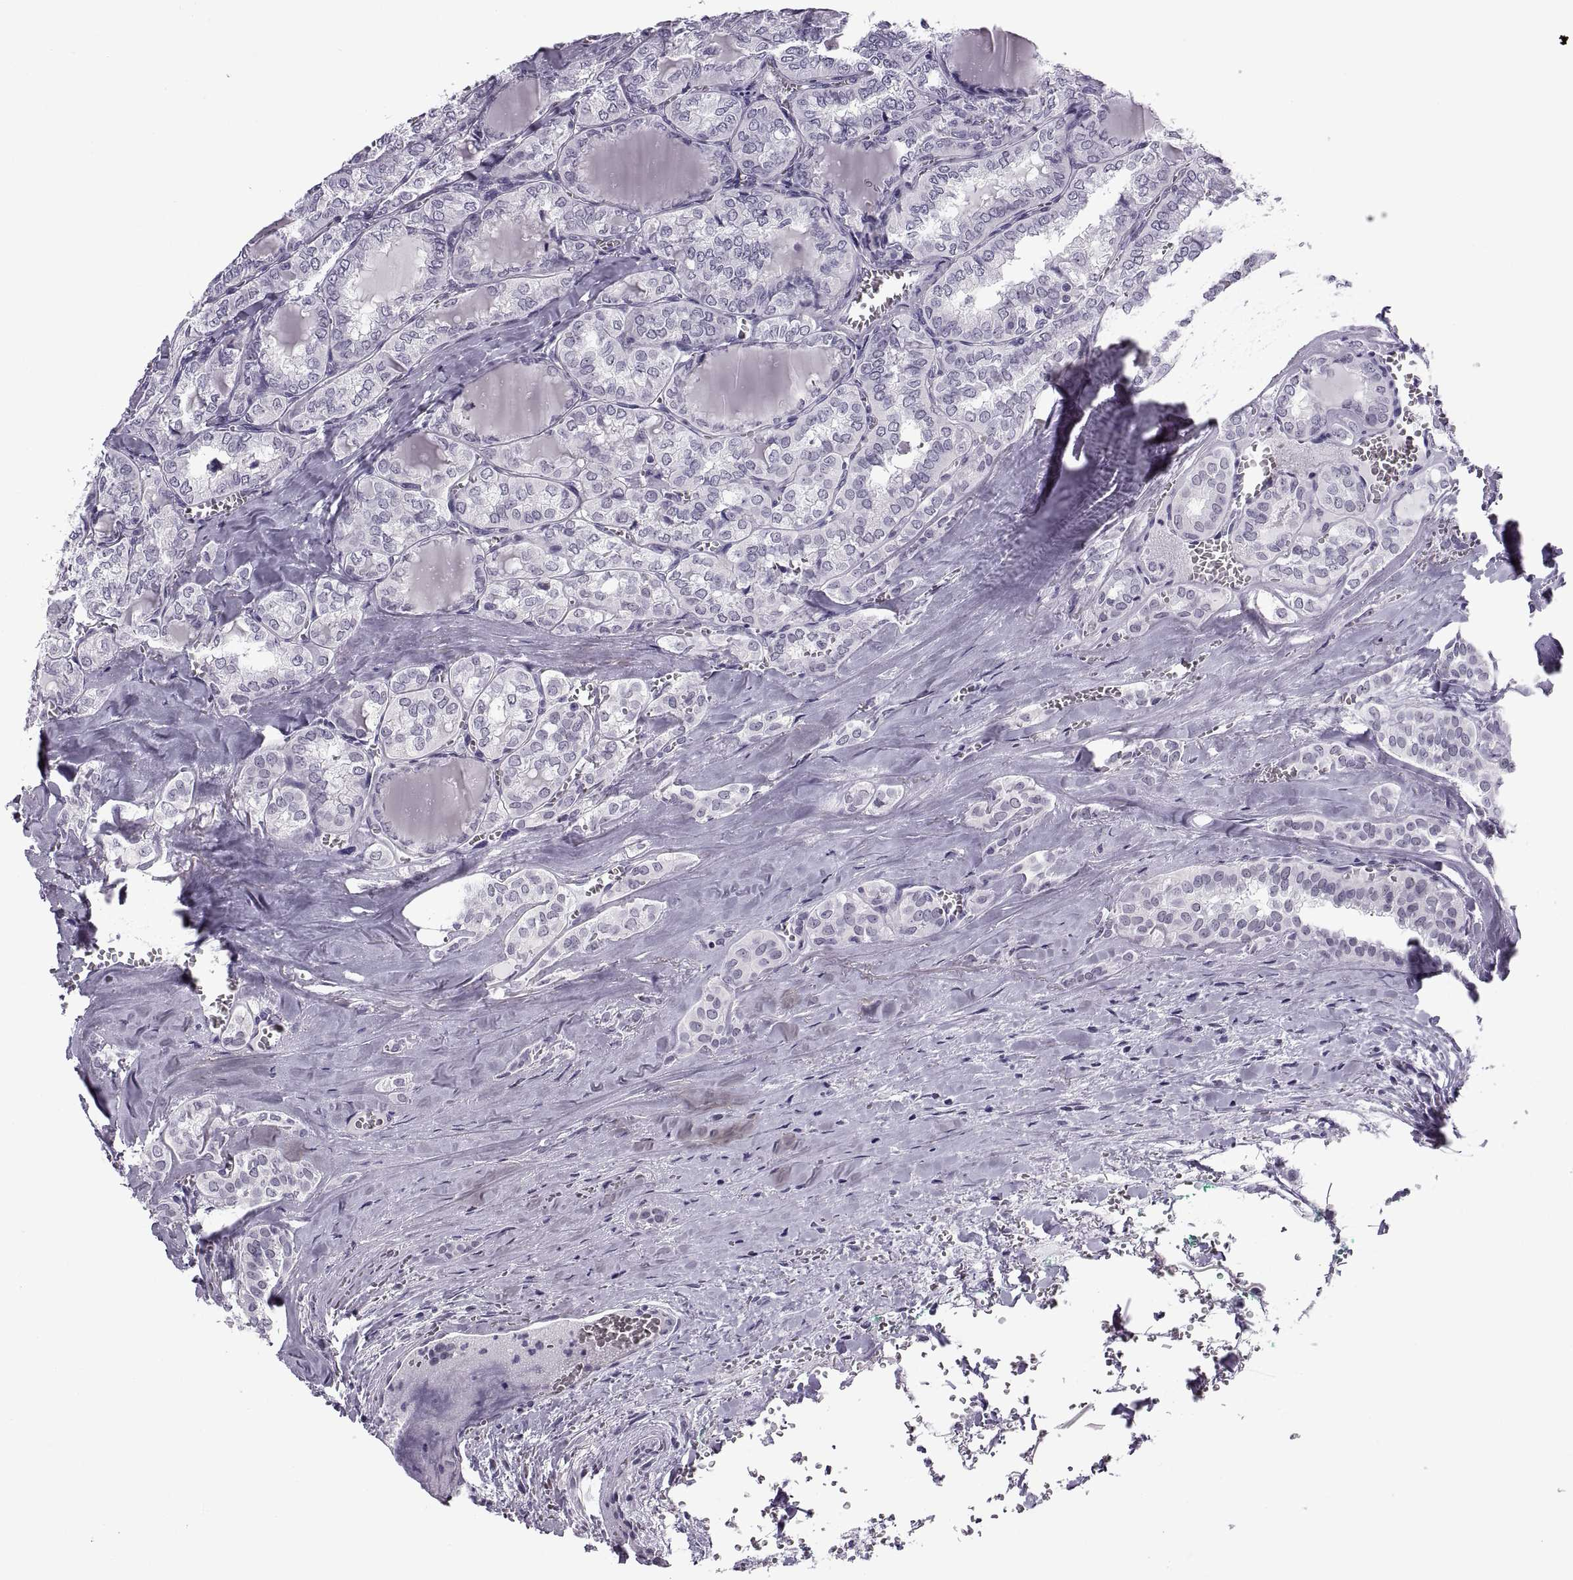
{"staining": {"intensity": "negative", "quantity": "none", "location": "none"}, "tissue": "thyroid cancer", "cell_type": "Tumor cells", "image_type": "cancer", "snomed": [{"axis": "morphology", "description": "Papillary adenocarcinoma, NOS"}, {"axis": "topography", "description": "Thyroid gland"}], "caption": "This is a histopathology image of immunohistochemistry staining of thyroid papillary adenocarcinoma, which shows no expression in tumor cells. (DAB (3,3'-diaminobenzidine) immunohistochemistry (IHC) visualized using brightfield microscopy, high magnification).", "gene": "TBC1D3G", "patient": {"sex": "female", "age": 41}}